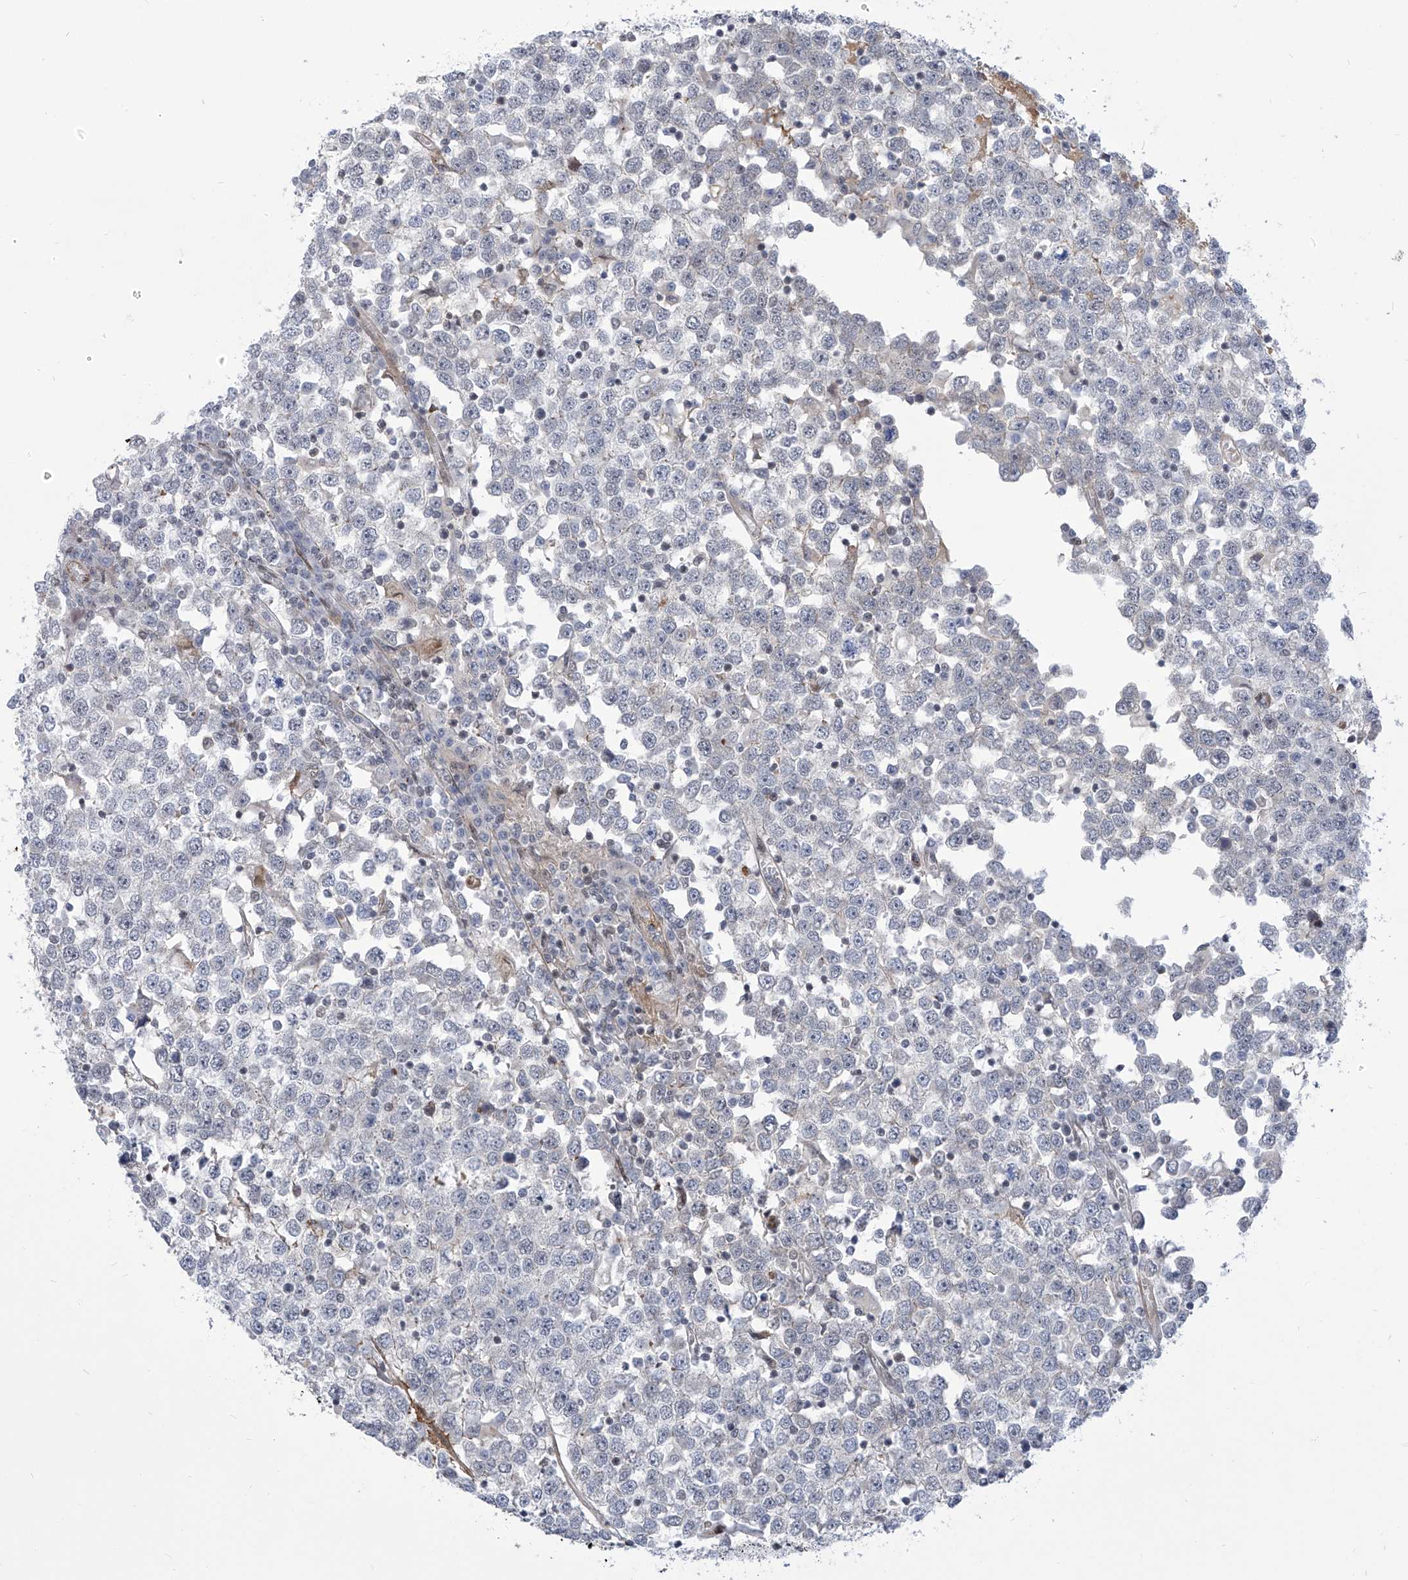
{"staining": {"intensity": "negative", "quantity": "none", "location": "none"}, "tissue": "testis cancer", "cell_type": "Tumor cells", "image_type": "cancer", "snomed": [{"axis": "morphology", "description": "Seminoma, NOS"}, {"axis": "topography", "description": "Testis"}], "caption": "IHC of testis cancer reveals no staining in tumor cells.", "gene": "CEP290", "patient": {"sex": "male", "age": 65}}